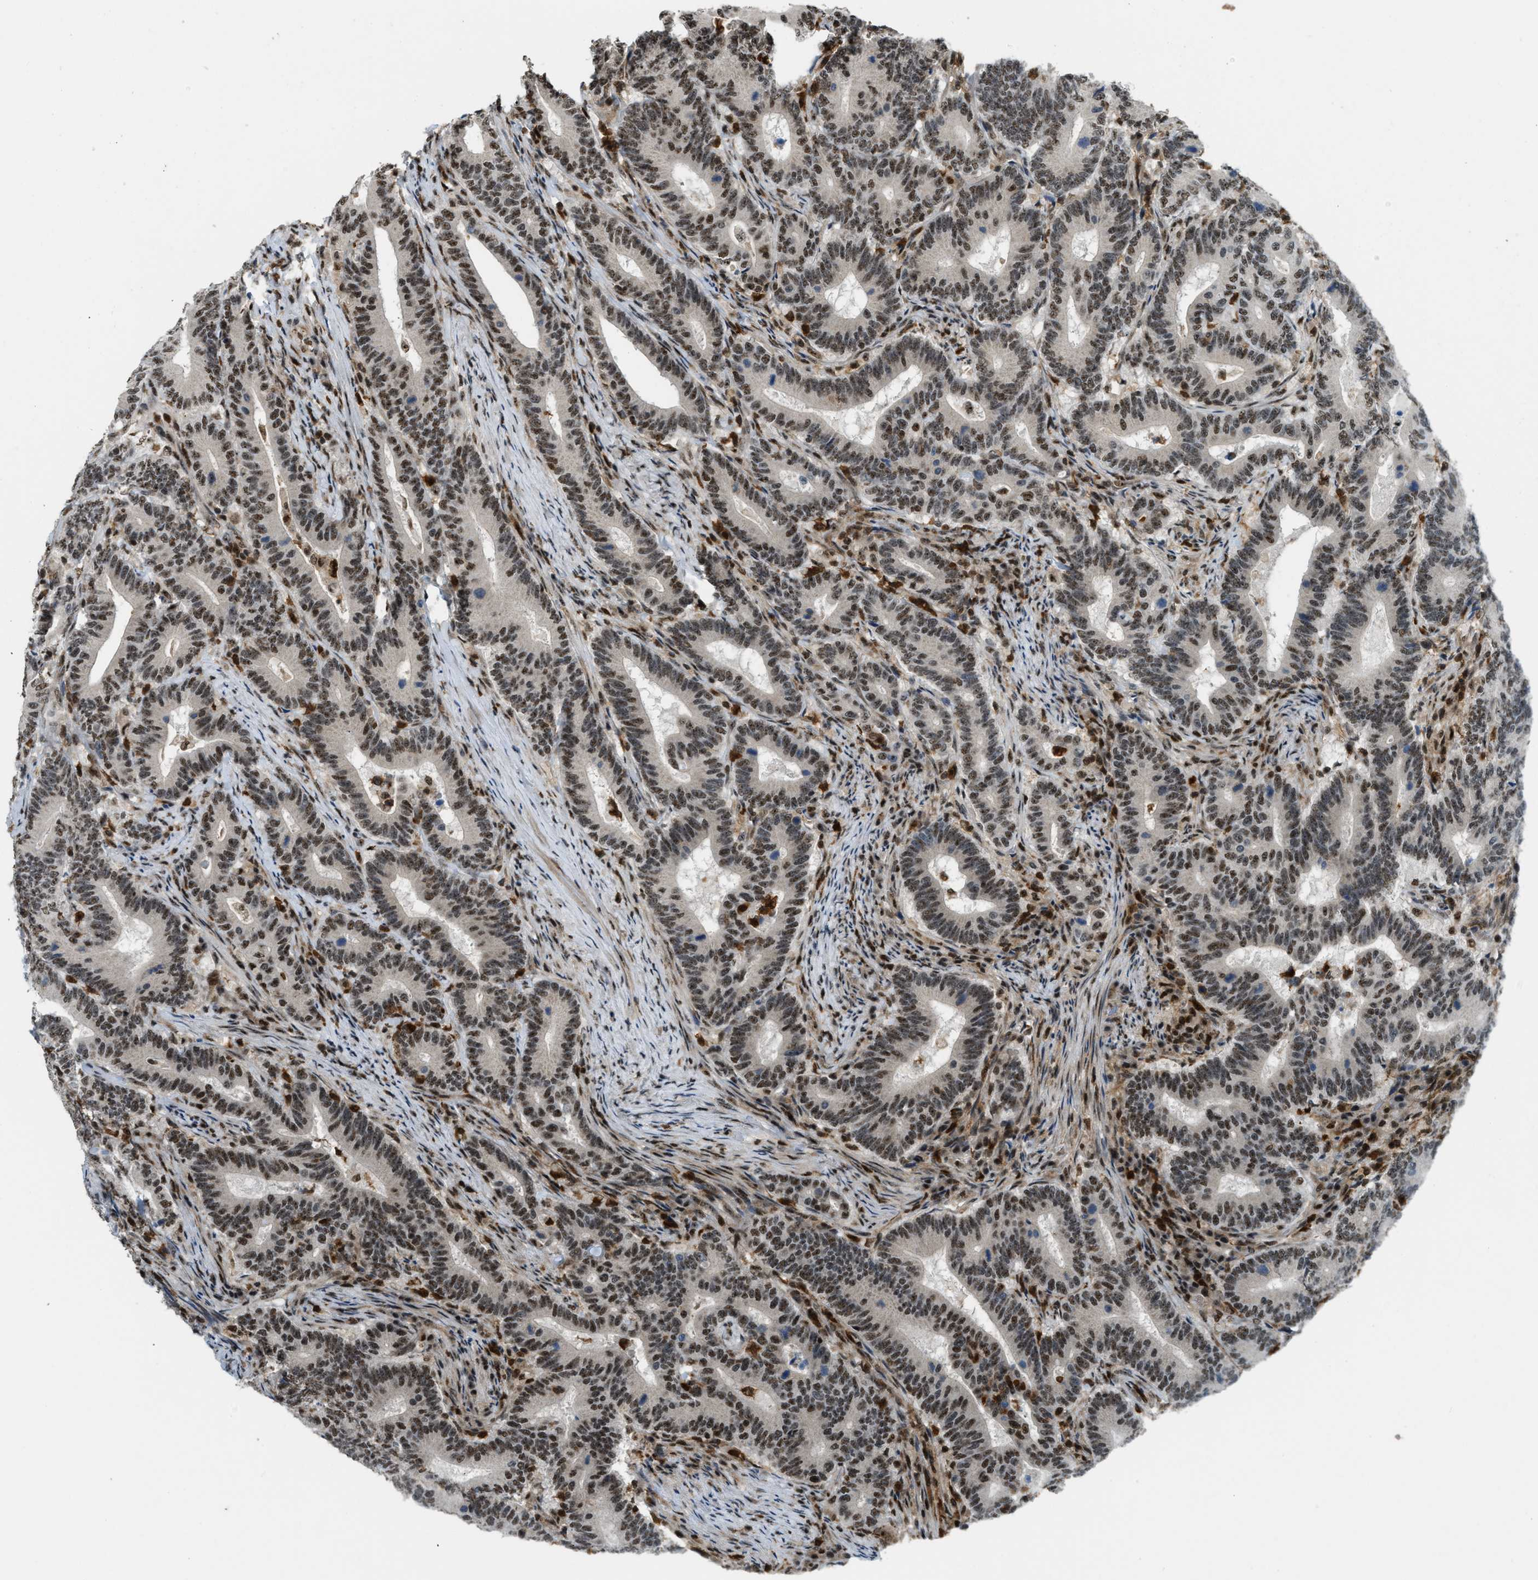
{"staining": {"intensity": "moderate", "quantity": ">75%", "location": "nuclear"}, "tissue": "colorectal cancer", "cell_type": "Tumor cells", "image_type": "cancer", "snomed": [{"axis": "morphology", "description": "Adenocarcinoma, NOS"}, {"axis": "topography", "description": "Colon"}], "caption": "An IHC photomicrograph of tumor tissue is shown. Protein staining in brown highlights moderate nuclear positivity in colorectal adenocarcinoma within tumor cells.", "gene": "E2F1", "patient": {"sex": "female", "age": 66}}